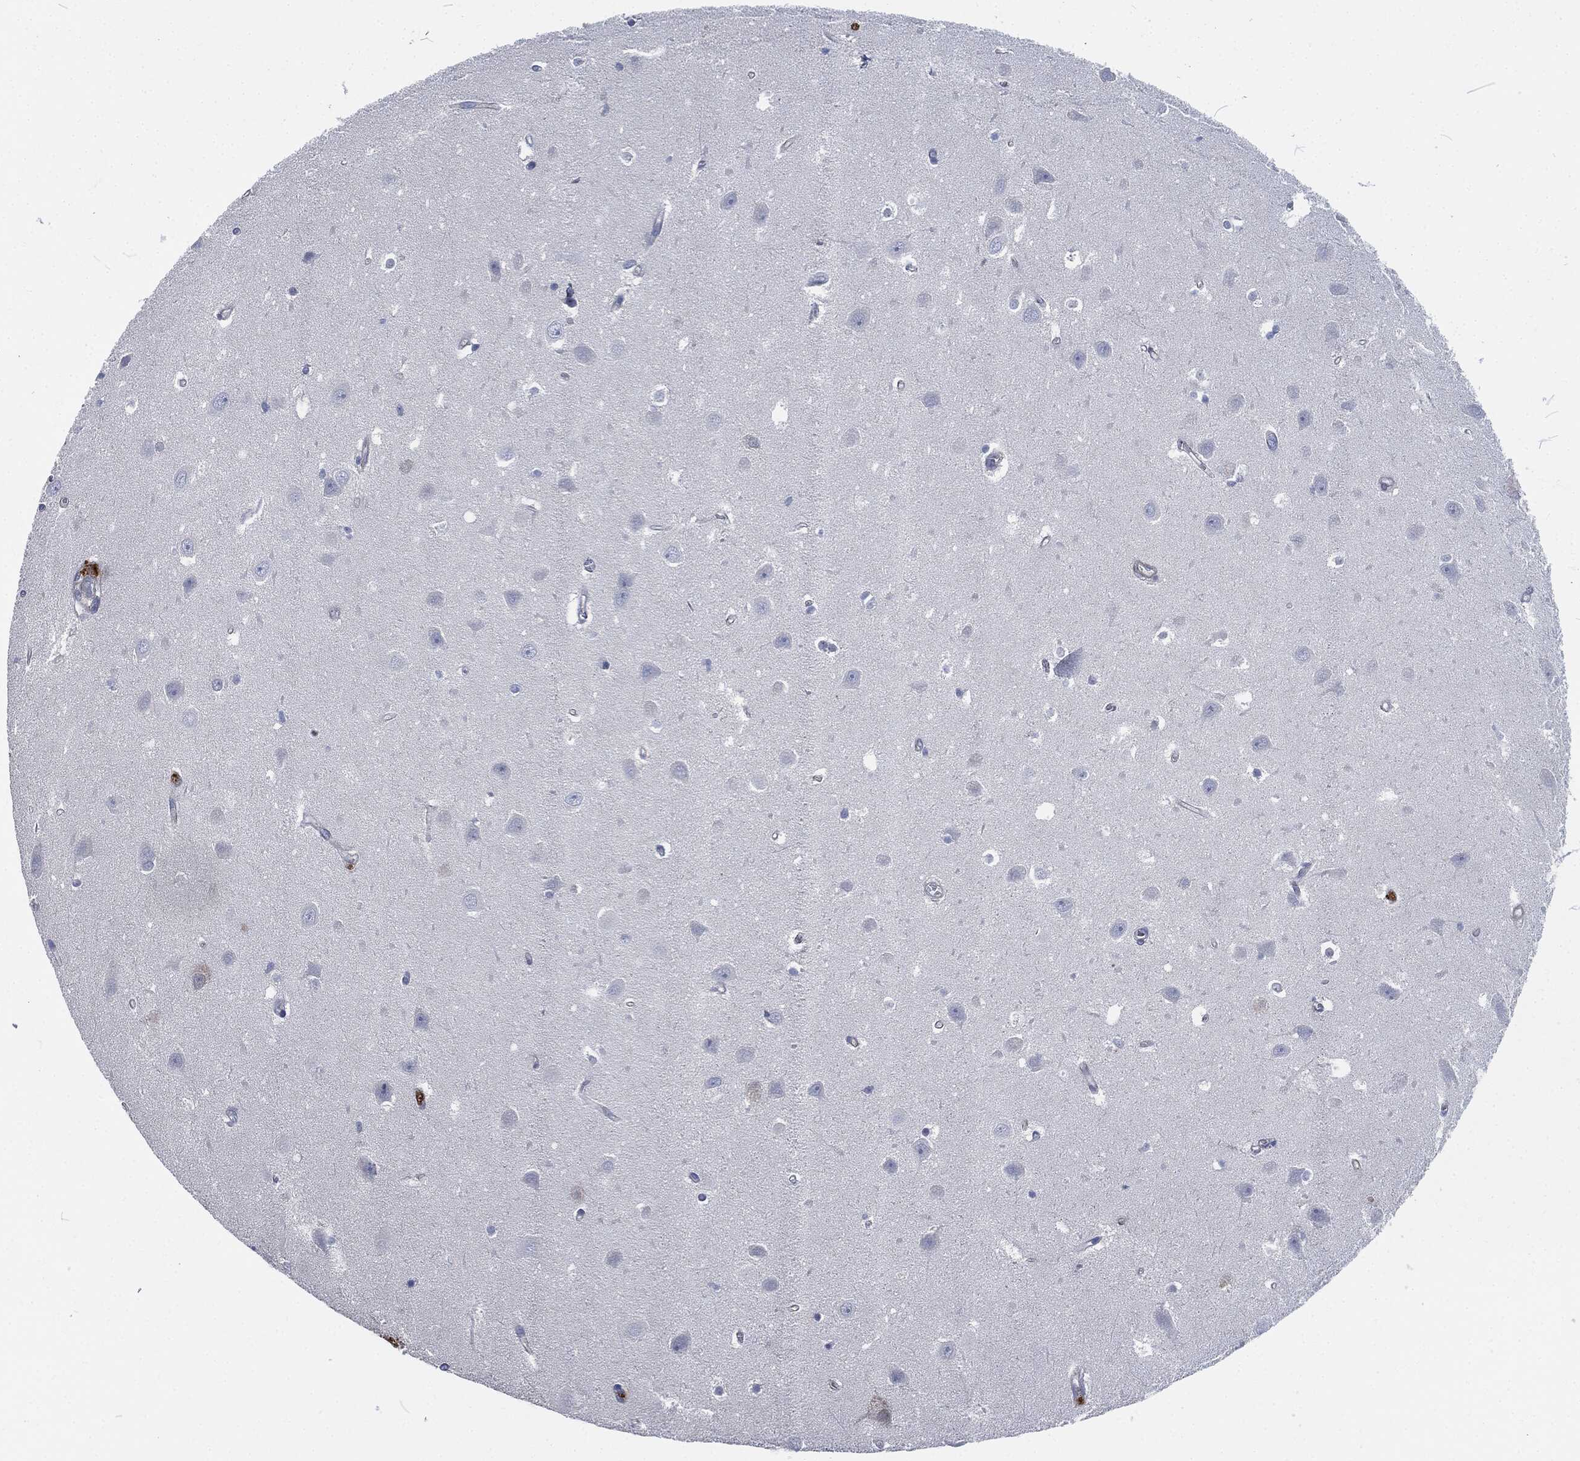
{"staining": {"intensity": "negative", "quantity": "none", "location": "none"}, "tissue": "hippocampus", "cell_type": "Glial cells", "image_type": "normal", "snomed": [{"axis": "morphology", "description": "Normal tissue, NOS"}, {"axis": "topography", "description": "Hippocampus"}], "caption": "A photomicrograph of hippocampus stained for a protein exhibits no brown staining in glial cells.", "gene": "MPO", "patient": {"sex": "female", "age": 64}}